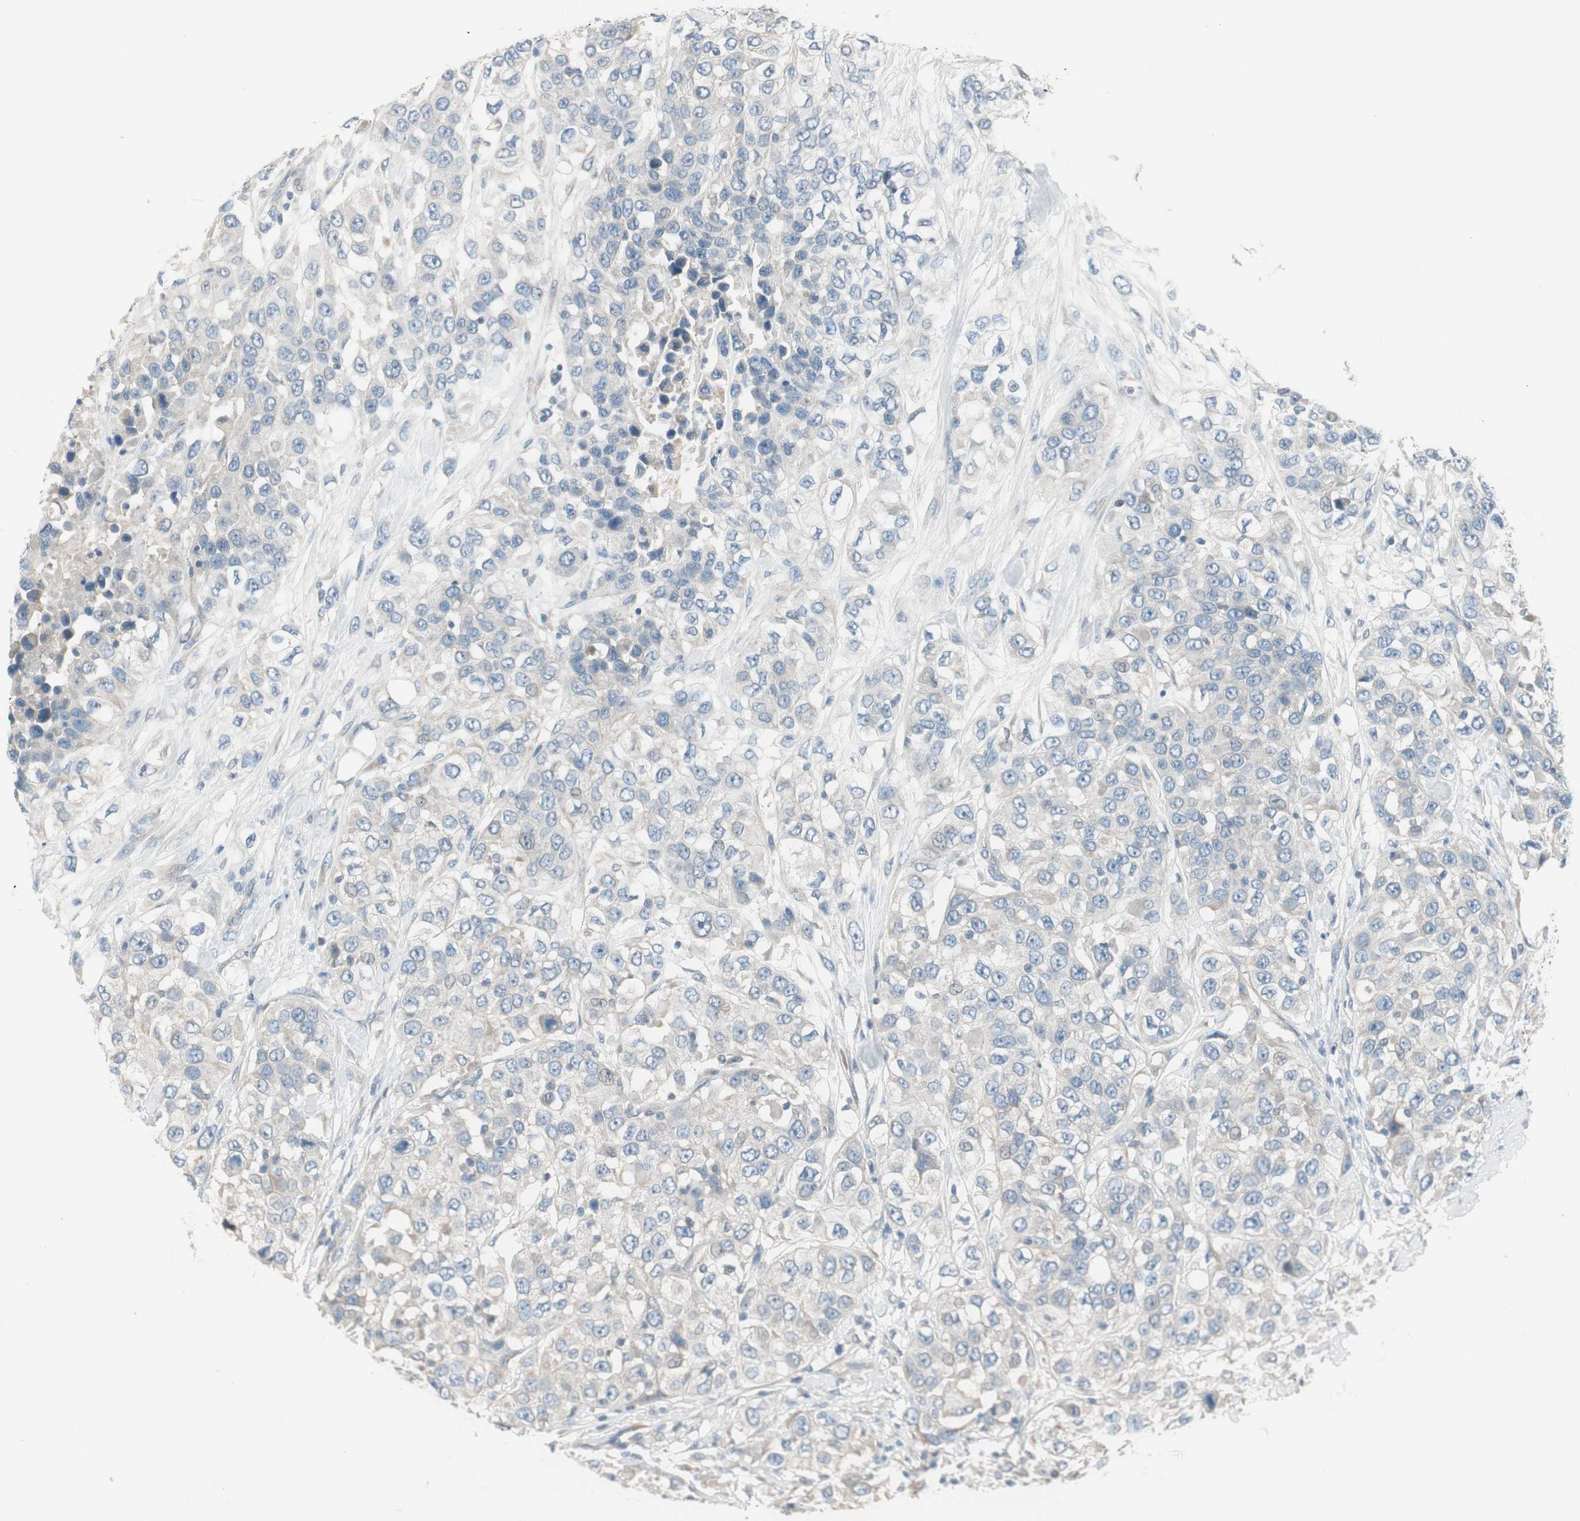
{"staining": {"intensity": "weak", "quantity": "<25%", "location": "cytoplasmic/membranous"}, "tissue": "urothelial cancer", "cell_type": "Tumor cells", "image_type": "cancer", "snomed": [{"axis": "morphology", "description": "Urothelial carcinoma, High grade"}, {"axis": "topography", "description": "Urinary bladder"}], "caption": "Immunohistochemistry photomicrograph of neoplastic tissue: human high-grade urothelial carcinoma stained with DAB (3,3'-diaminobenzidine) displays no significant protein positivity in tumor cells. (DAB immunohistochemistry visualized using brightfield microscopy, high magnification).", "gene": "EVA1A", "patient": {"sex": "female", "age": 80}}